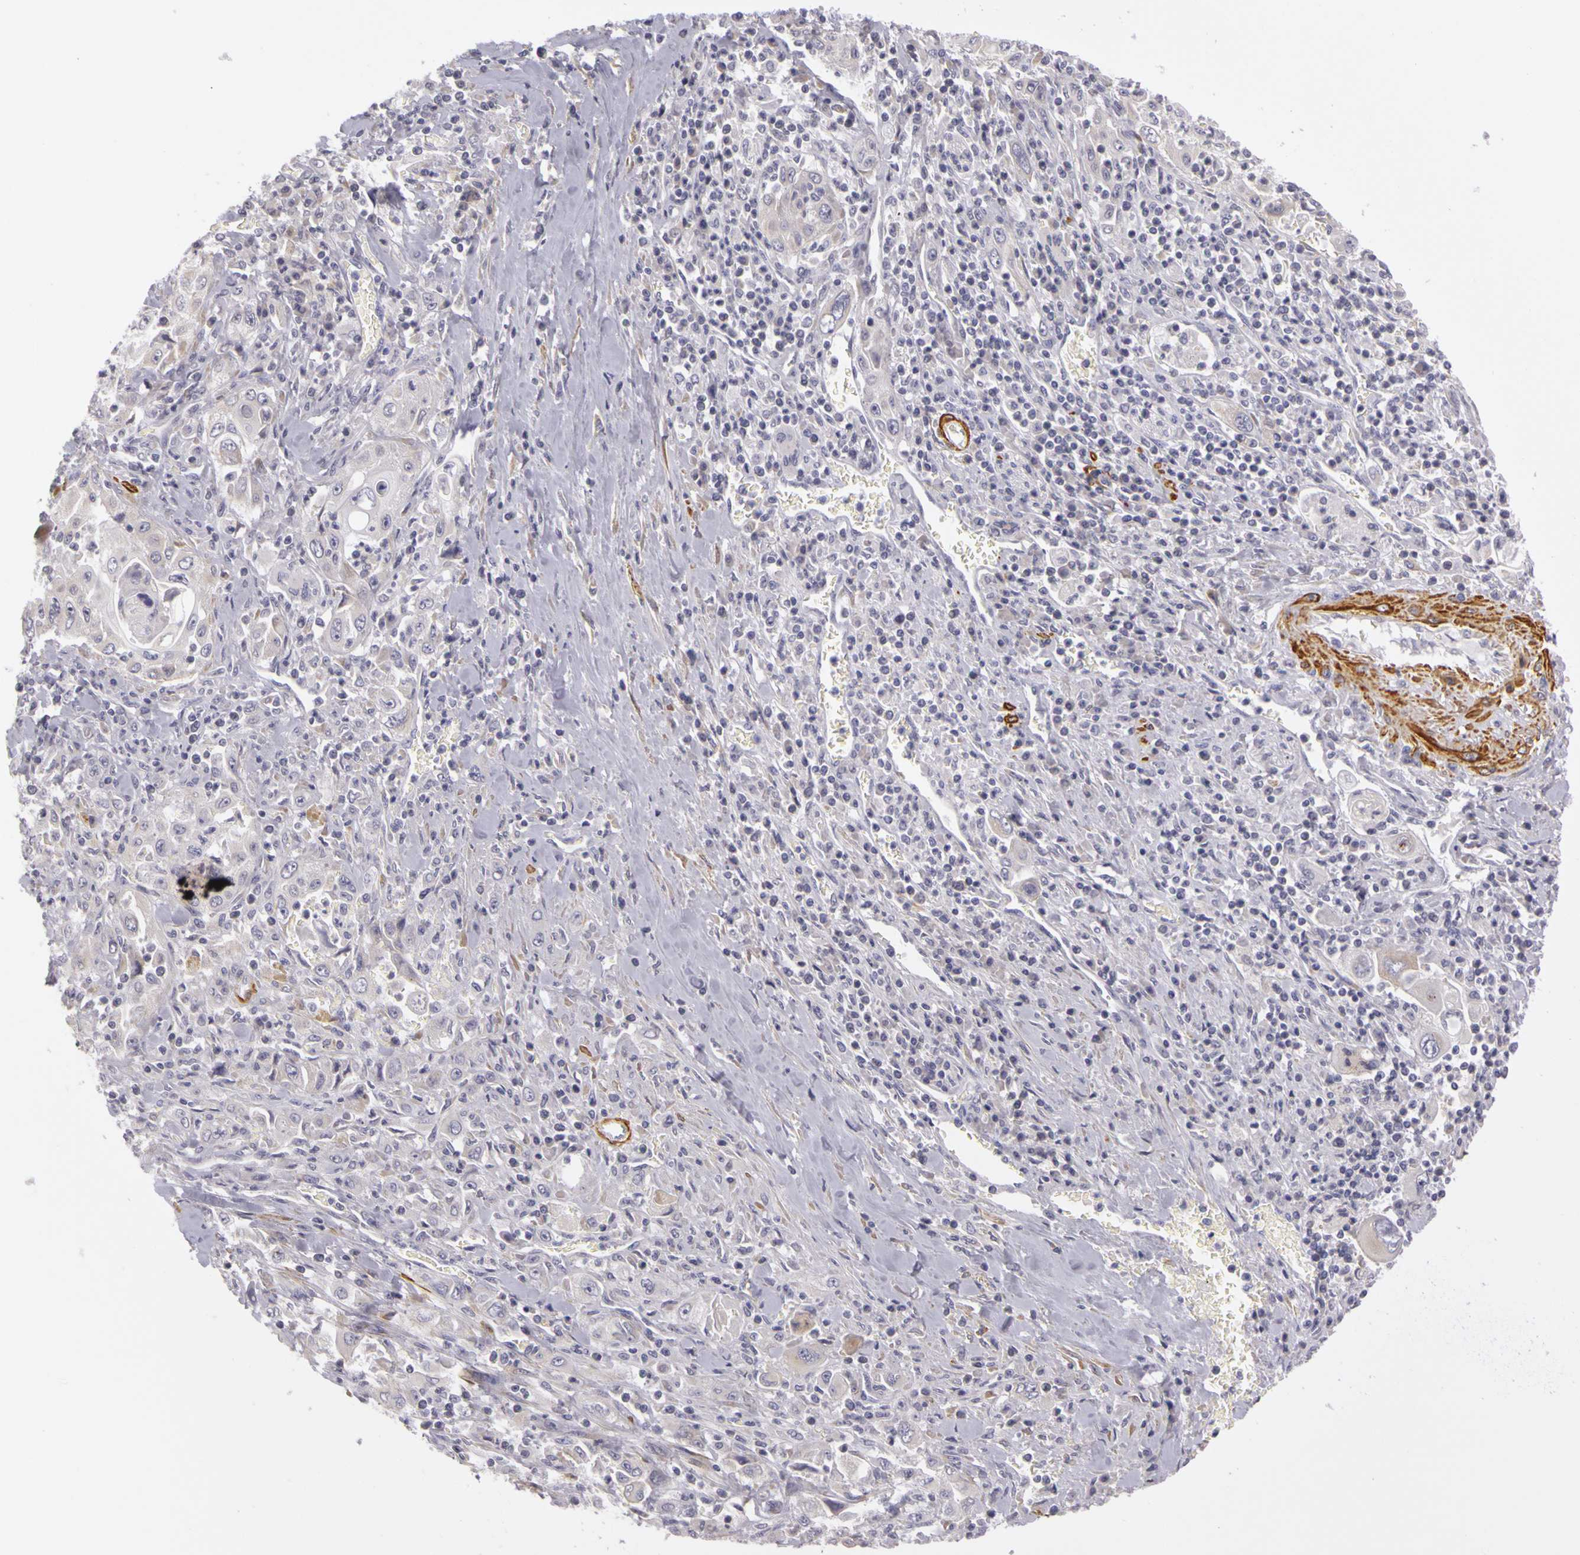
{"staining": {"intensity": "weak", "quantity": "25%-75%", "location": "cytoplasmic/membranous"}, "tissue": "pancreatic cancer", "cell_type": "Tumor cells", "image_type": "cancer", "snomed": [{"axis": "morphology", "description": "Adenocarcinoma, NOS"}, {"axis": "topography", "description": "Pancreas"}], "caption": "A low amount of weak cytoplasmic/membranous positivity is present in approximately 25%-75% of tumor cells in pancreatic cancer (adenocarcinoma) tissue.", "gene": "CNTN2", "patient": {"sex": "male", "age": 70}}